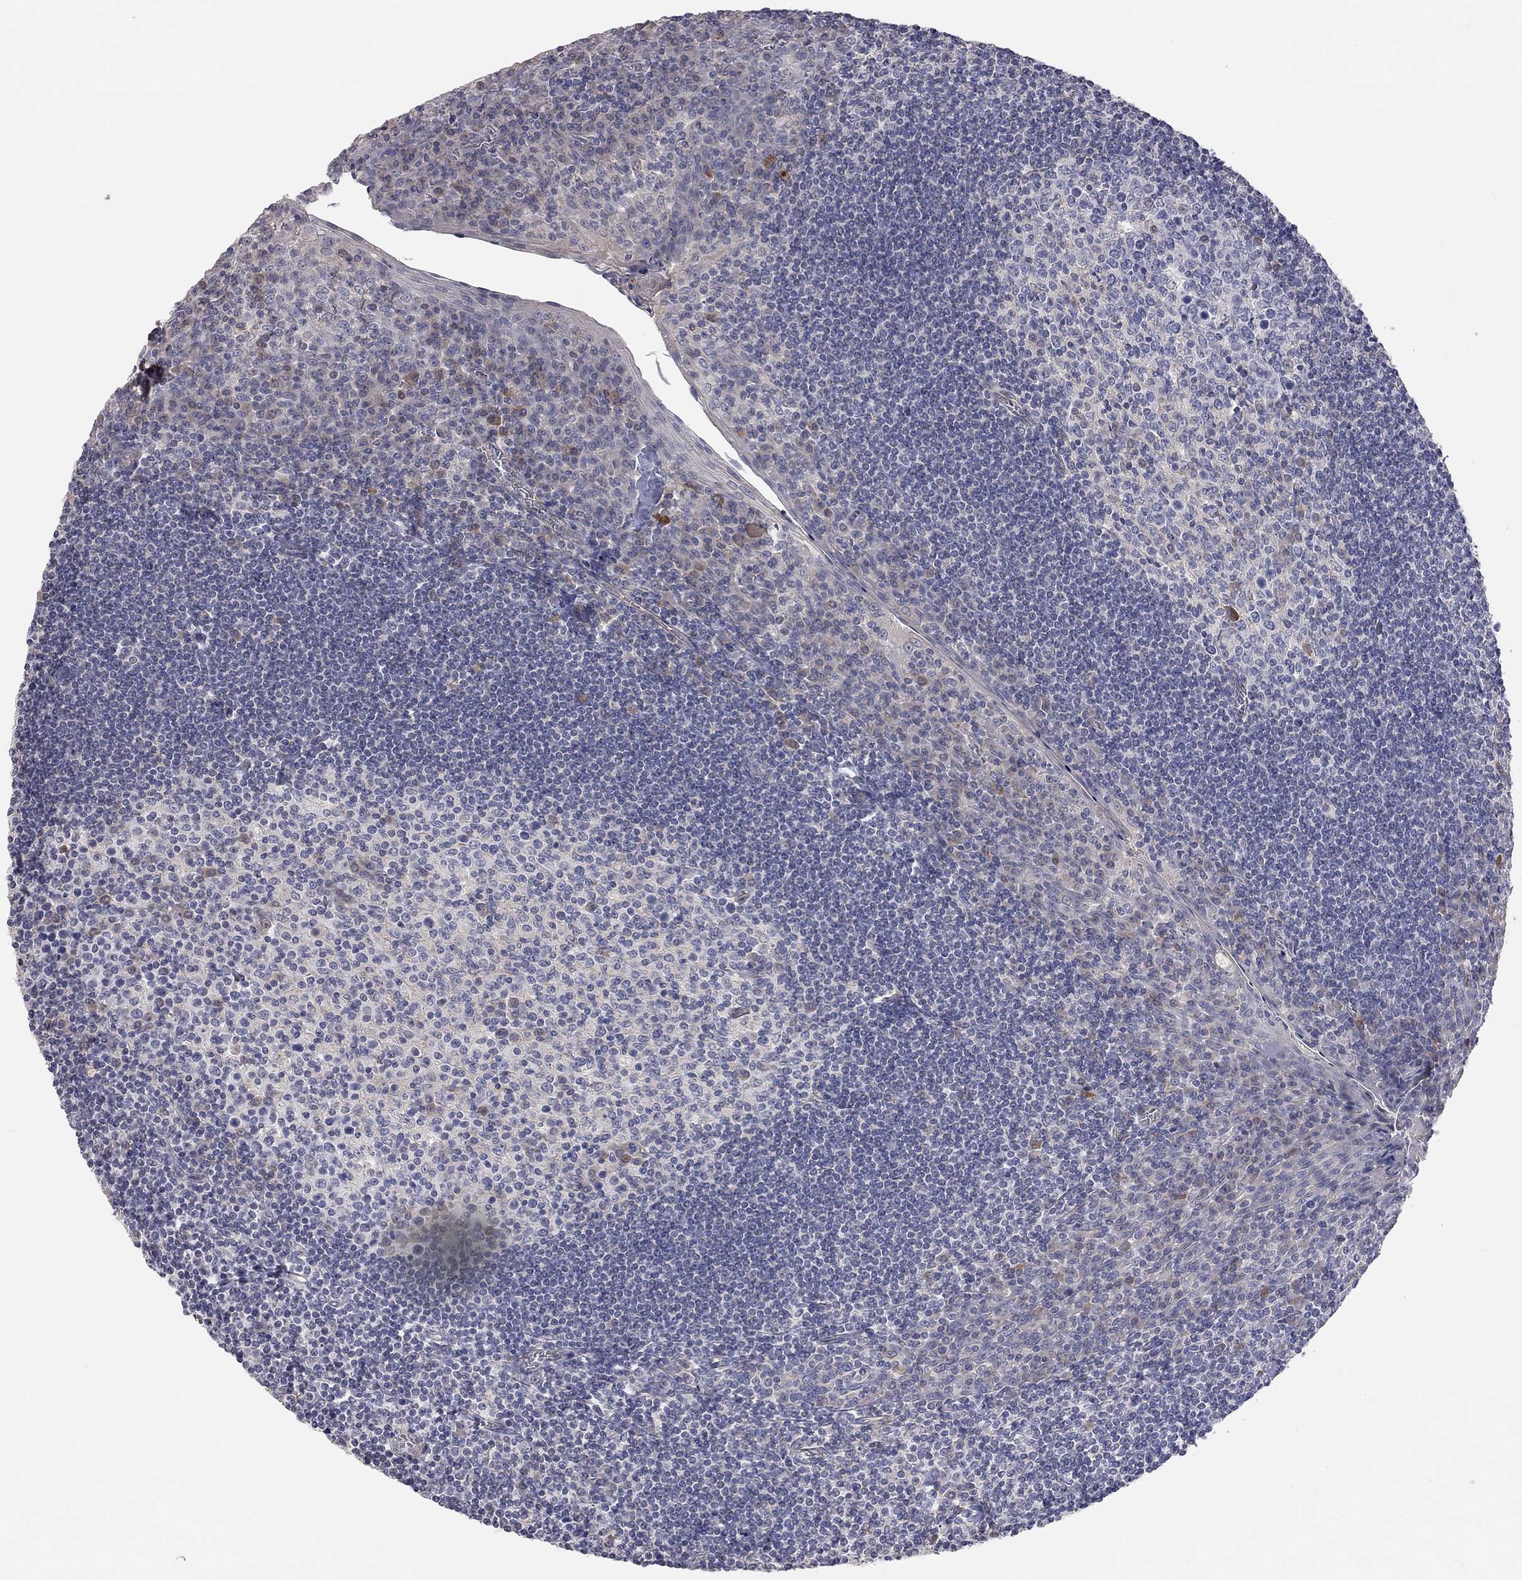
{"staining": {"intensity": "negative", "quantity": "none", "location": "none"}, "tissue": "tonsil", "cell_type": "Germinal center cells", "image_type": "normal", "snomed": [{"axis": "morphology", "description": "Normal tissue, NOS"}, {"axis": "topography", "description": "Tonsil"}], "caption": "Immunohistochemistry photomicrograph of unremarkable tonsil: human tonsil stained with DAB (3,3'-diaminobenzidine) displays no significant protein expression in germinal center cells.", "gene": "KCNB1", "patient": {"sex": "female", "age": 12}}